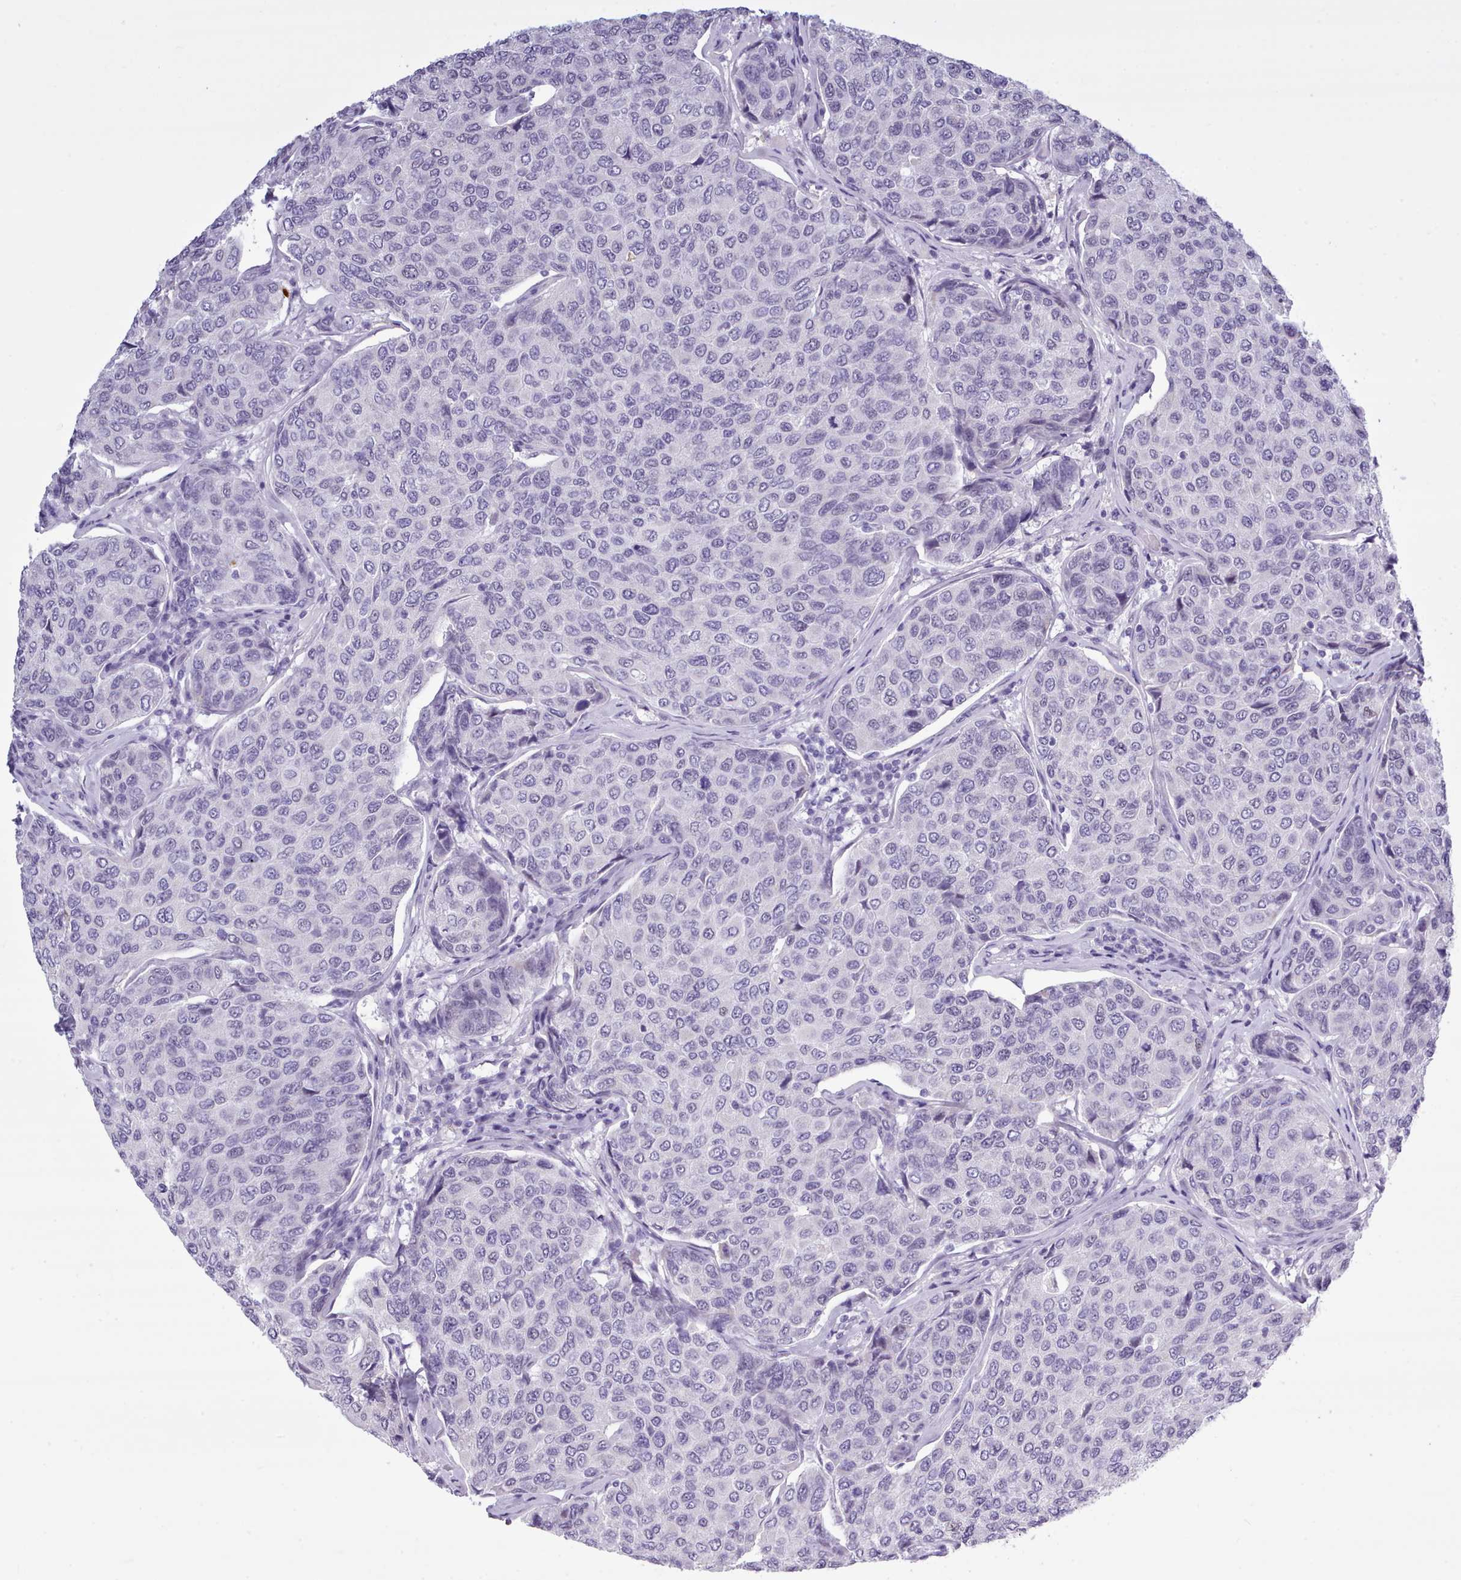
{"staining": {"intensity": "negative", "quantity": "none", "location": "none"}, "tissue": "breast cancer", "cell_type": "Tumor cells", "image_type": "cancer", "snomed": [{"axis": "morphology", "description": "Duct carcinoma"}, {"axis": "topography", "description": "Breast"}], "caption": "An image of breast infiltrating ductal carcinoma stained for a protein exhibits no brown staining in tumor cells. (DAB (3,3'-diaminobenzidine) immunohistochemistry with hematoxylin counter stain).", "gene": "FBXO48", "patient": {"sex": "female", "age": 55}}